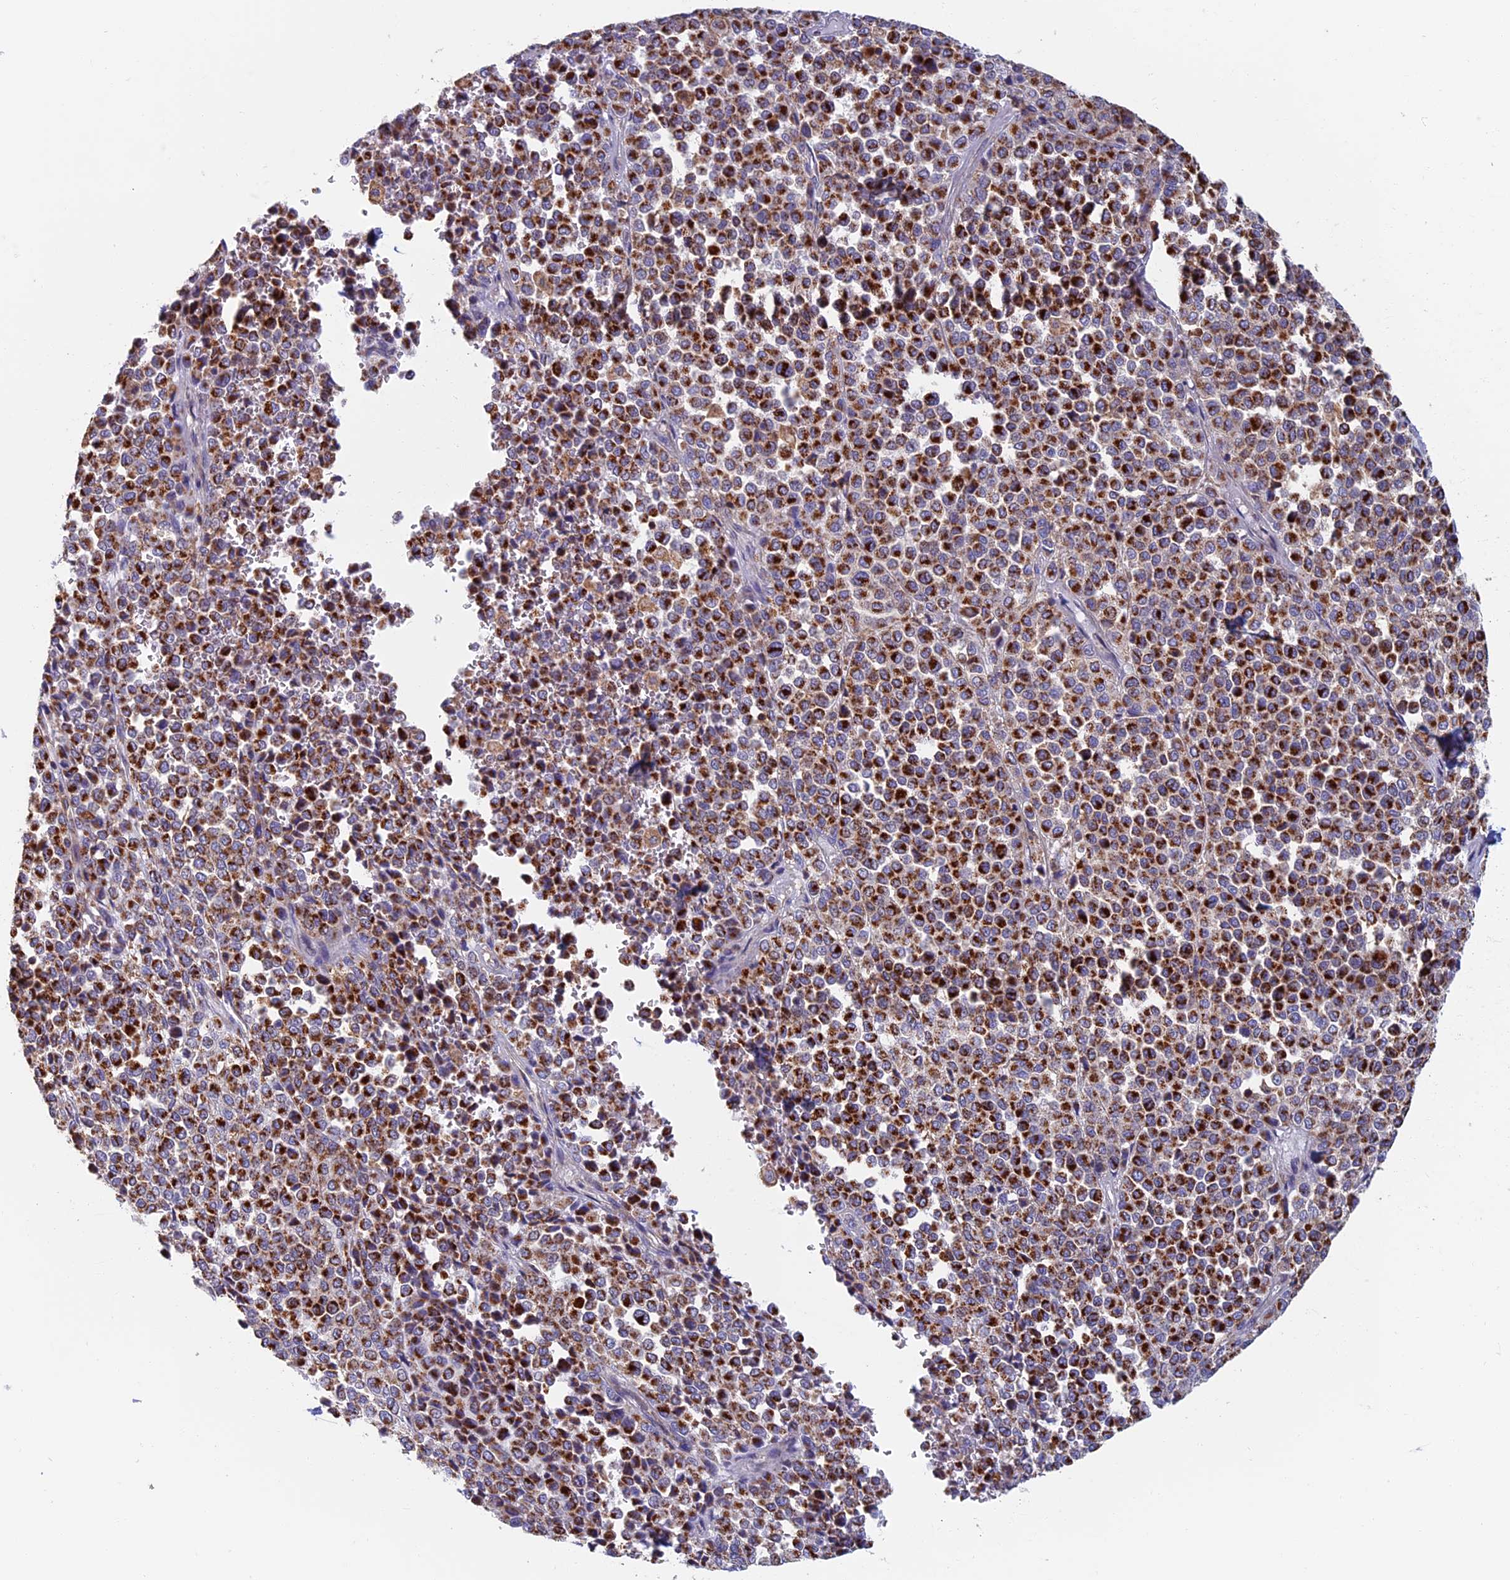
{"staining": {"intensity": "strong", "quantity": ">75%", "location": "cytoplasmic/membranous"}, "tissue": "melanoma", "cell_type": "Tumor cells", "image_type": "cancer", "snomed": [{"axis": "morphology", "description": "Malignant melanoma, Metastatic site"}, {"axis": "topography", "description": "Pancreas"}], "caption": "Brown immunohistochemical staining in malignant melanoma (metastatic site) shows strong cytoplasmic/membranous staining in about >75% of tumor cells.", "gene": "HSD17B8", "patient": {"sex": "female", "age": 30}}